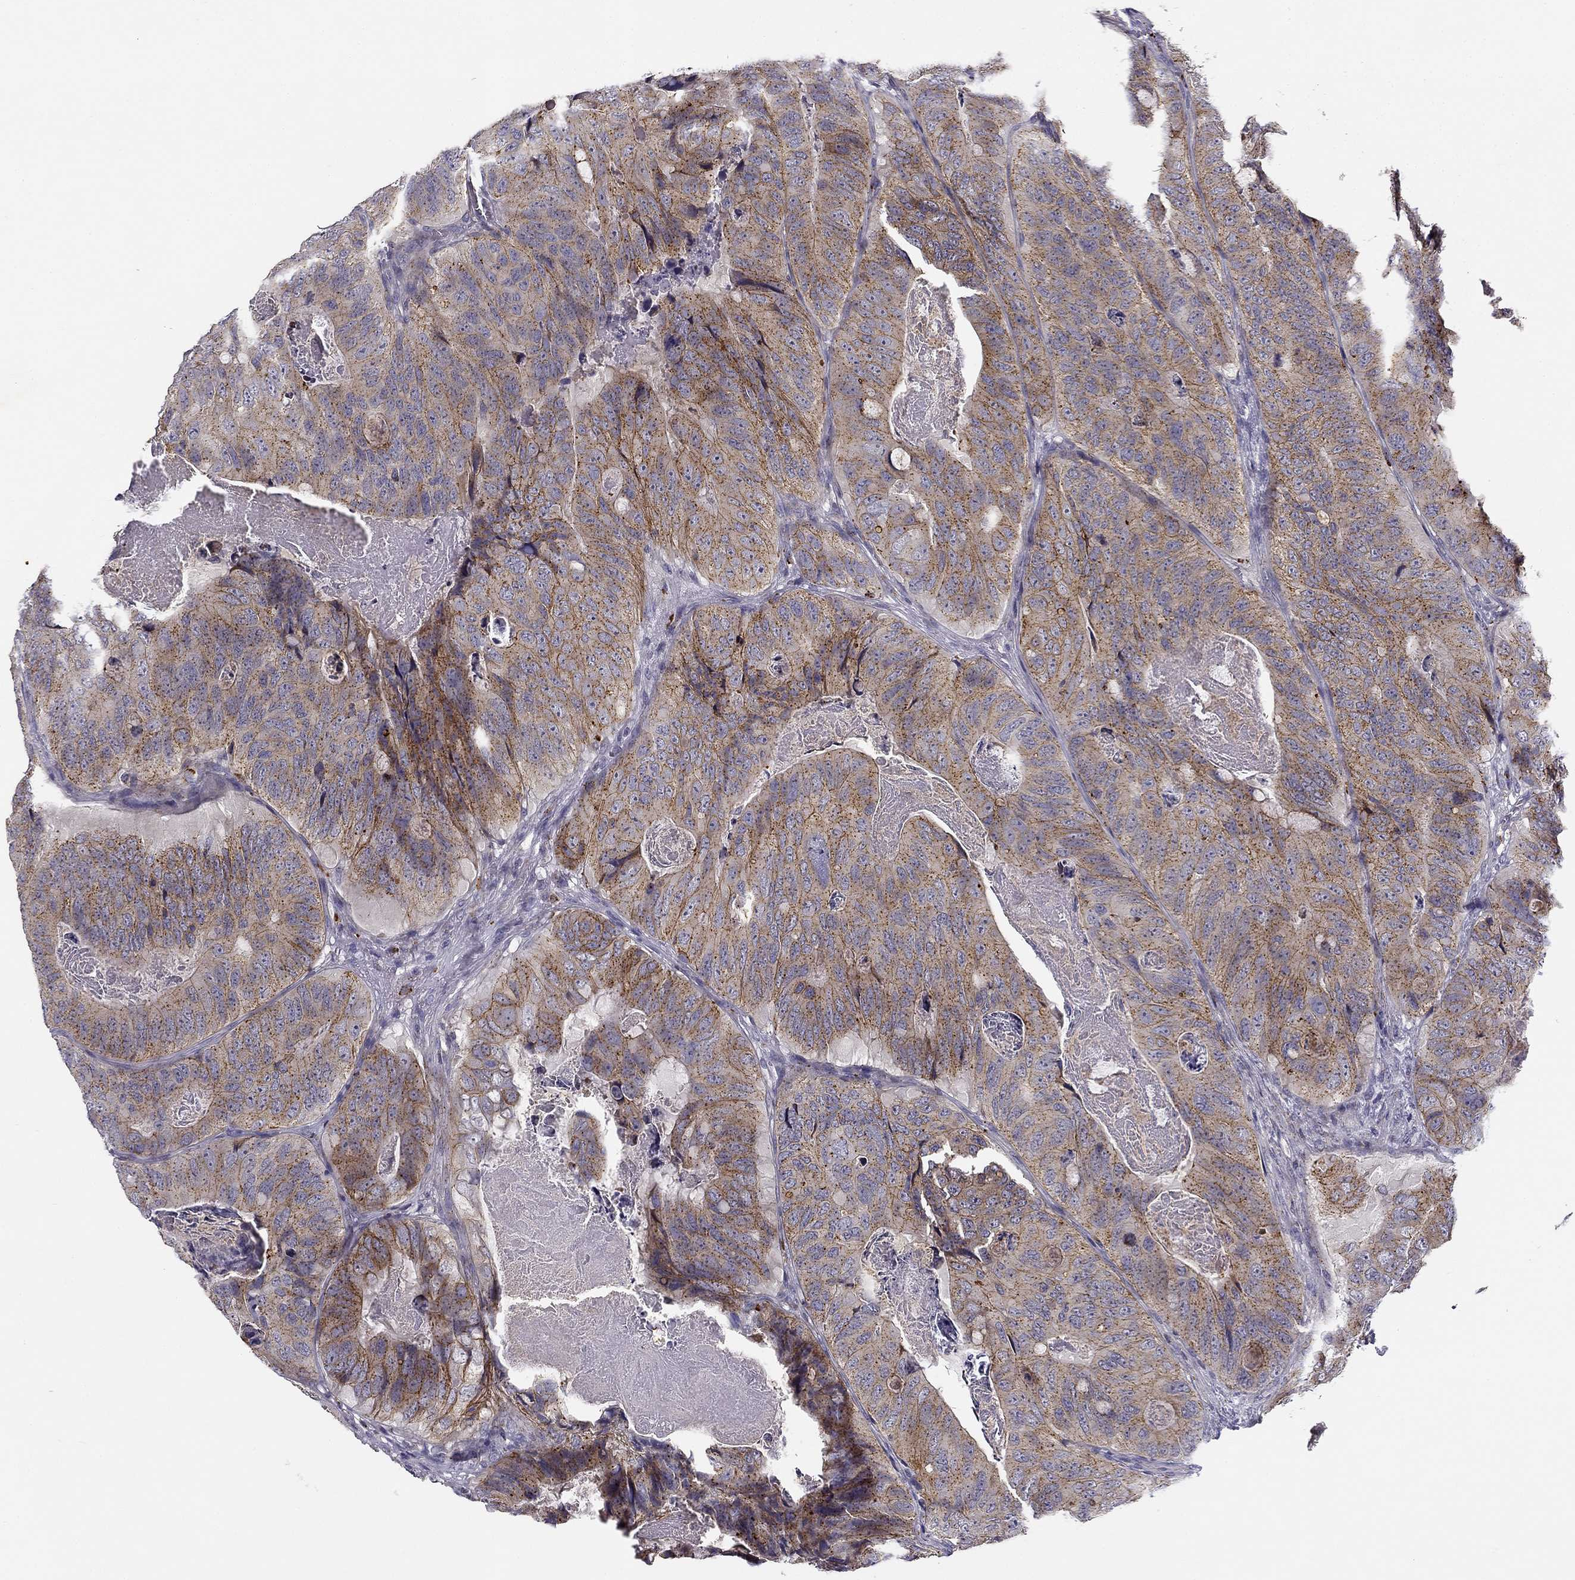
{"staining": {"intensity": "strong", "quantity": "<25%", "location": "cytoplasmic/membranous"}, "tissue": "colorectal cancer", "cell_type": "Tumor cells", "image_type": "cancer", "snomed": [{"axis": "morphology", "description": "Adenocarcinoma, NOS"}, {"axis": "topography", "description": "Colon"}], "caption": "This photomicrograph displays colorectal cancer stained with immunohistochemistry (IHC) to label a protein in brown. The cytoplasmic/membranous of tumor cells show strong positivity for the protein. Nuclei are counter-stained blue.", "gene": "CNR1", "patient": {"sex": "male", "age": 79}}